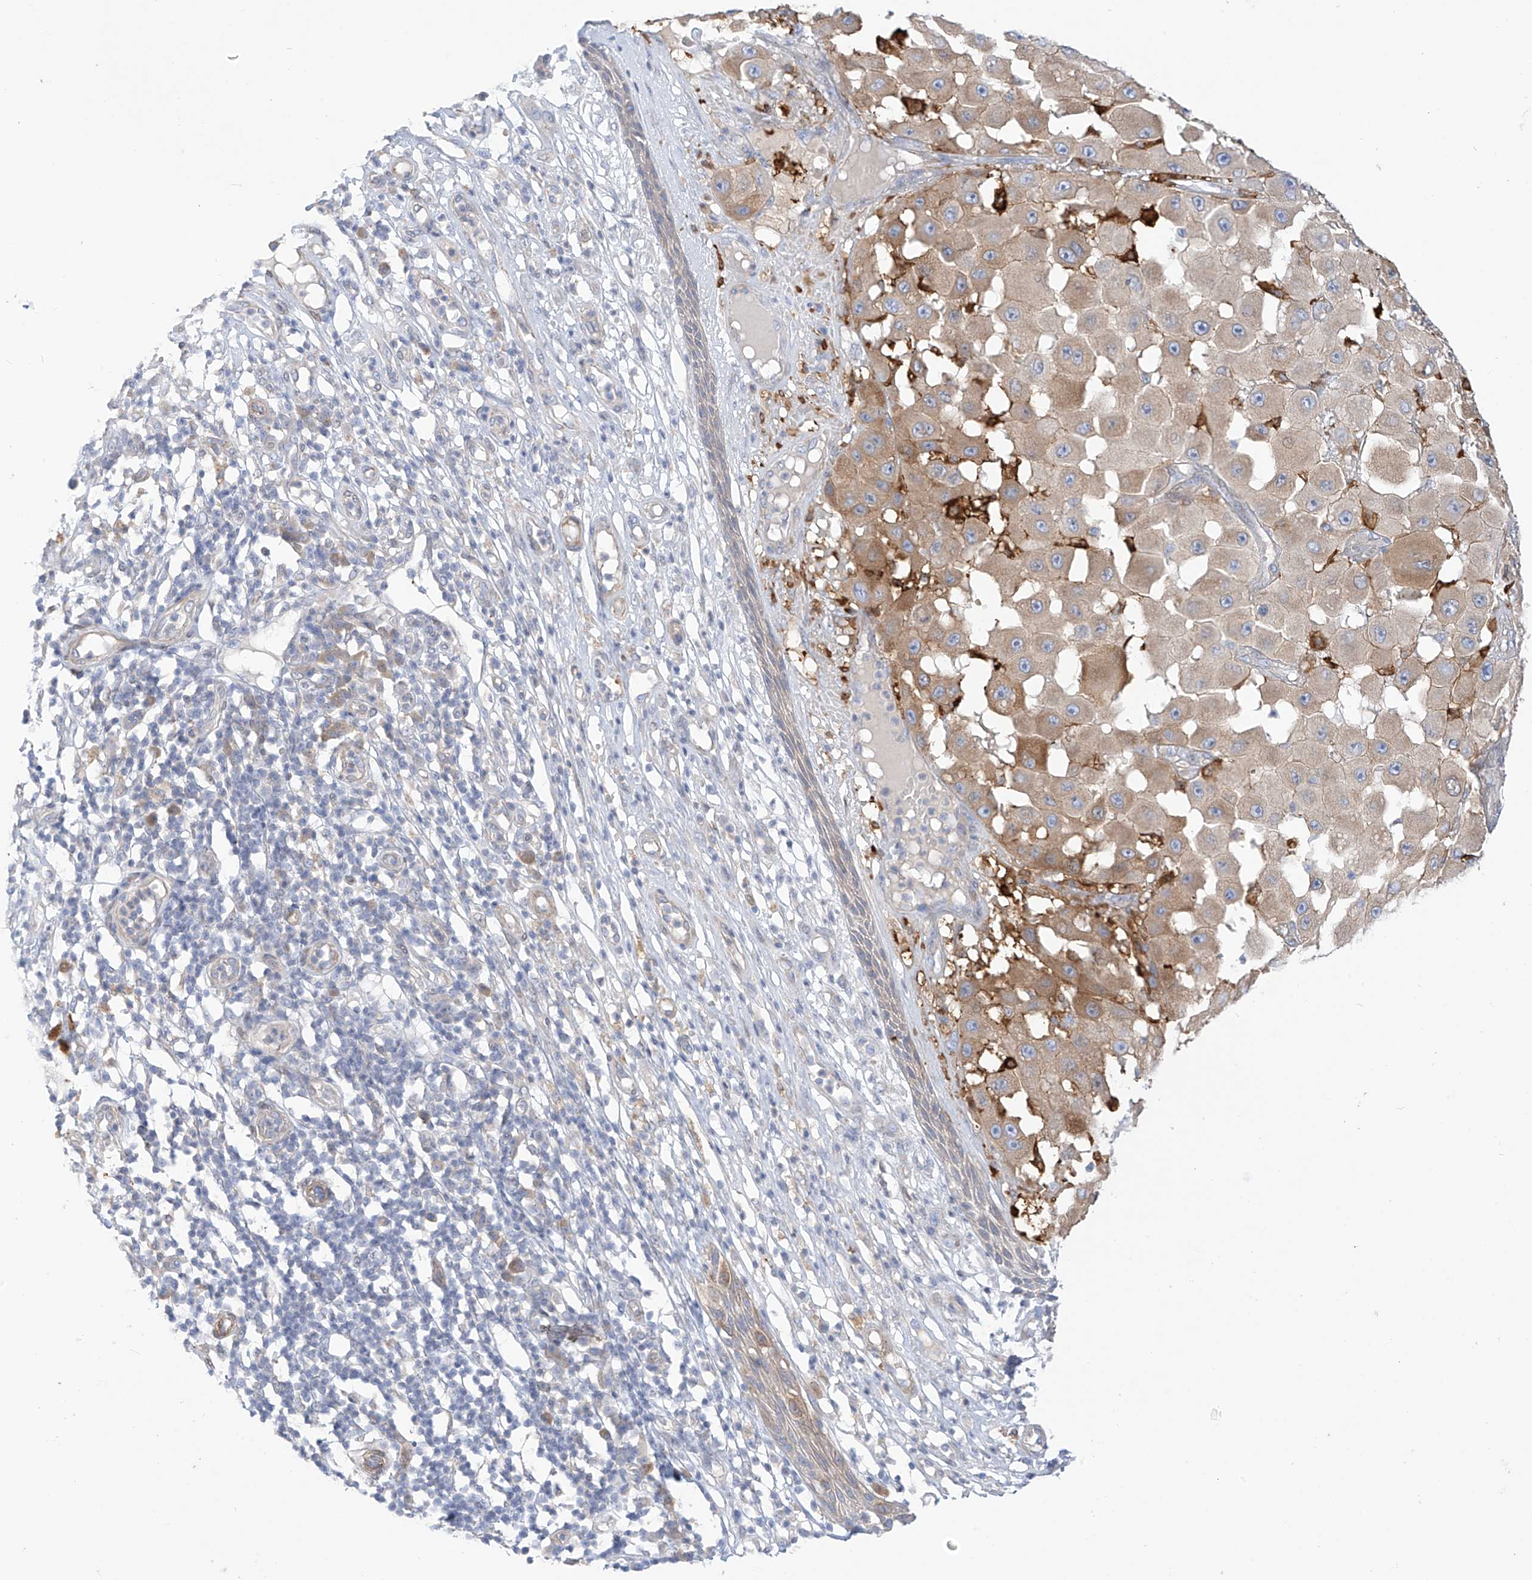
{"staining": {"intensity": "weak", "quantity": ">75%", "location": "cytoplasmic/membranous"}, "tissue": "melanoma", "cell_type": "Tumor cells", "image_type": "cancer", "snomed": [{"axis": "morphology", "description": "Malignant melanoma, NOS"}, {"axis": "topography", "description": "Skin"}], "caption": "Protein staining reveals weak cytoplasmic/membranous positivity in approximately >75% of tumor cells in malignant melanoma. (brown staining indicates protein expression, while blue staining denotes nuclei).", "gene": "PCYOX1", "patient": {"sex": "female", "age": 81}}